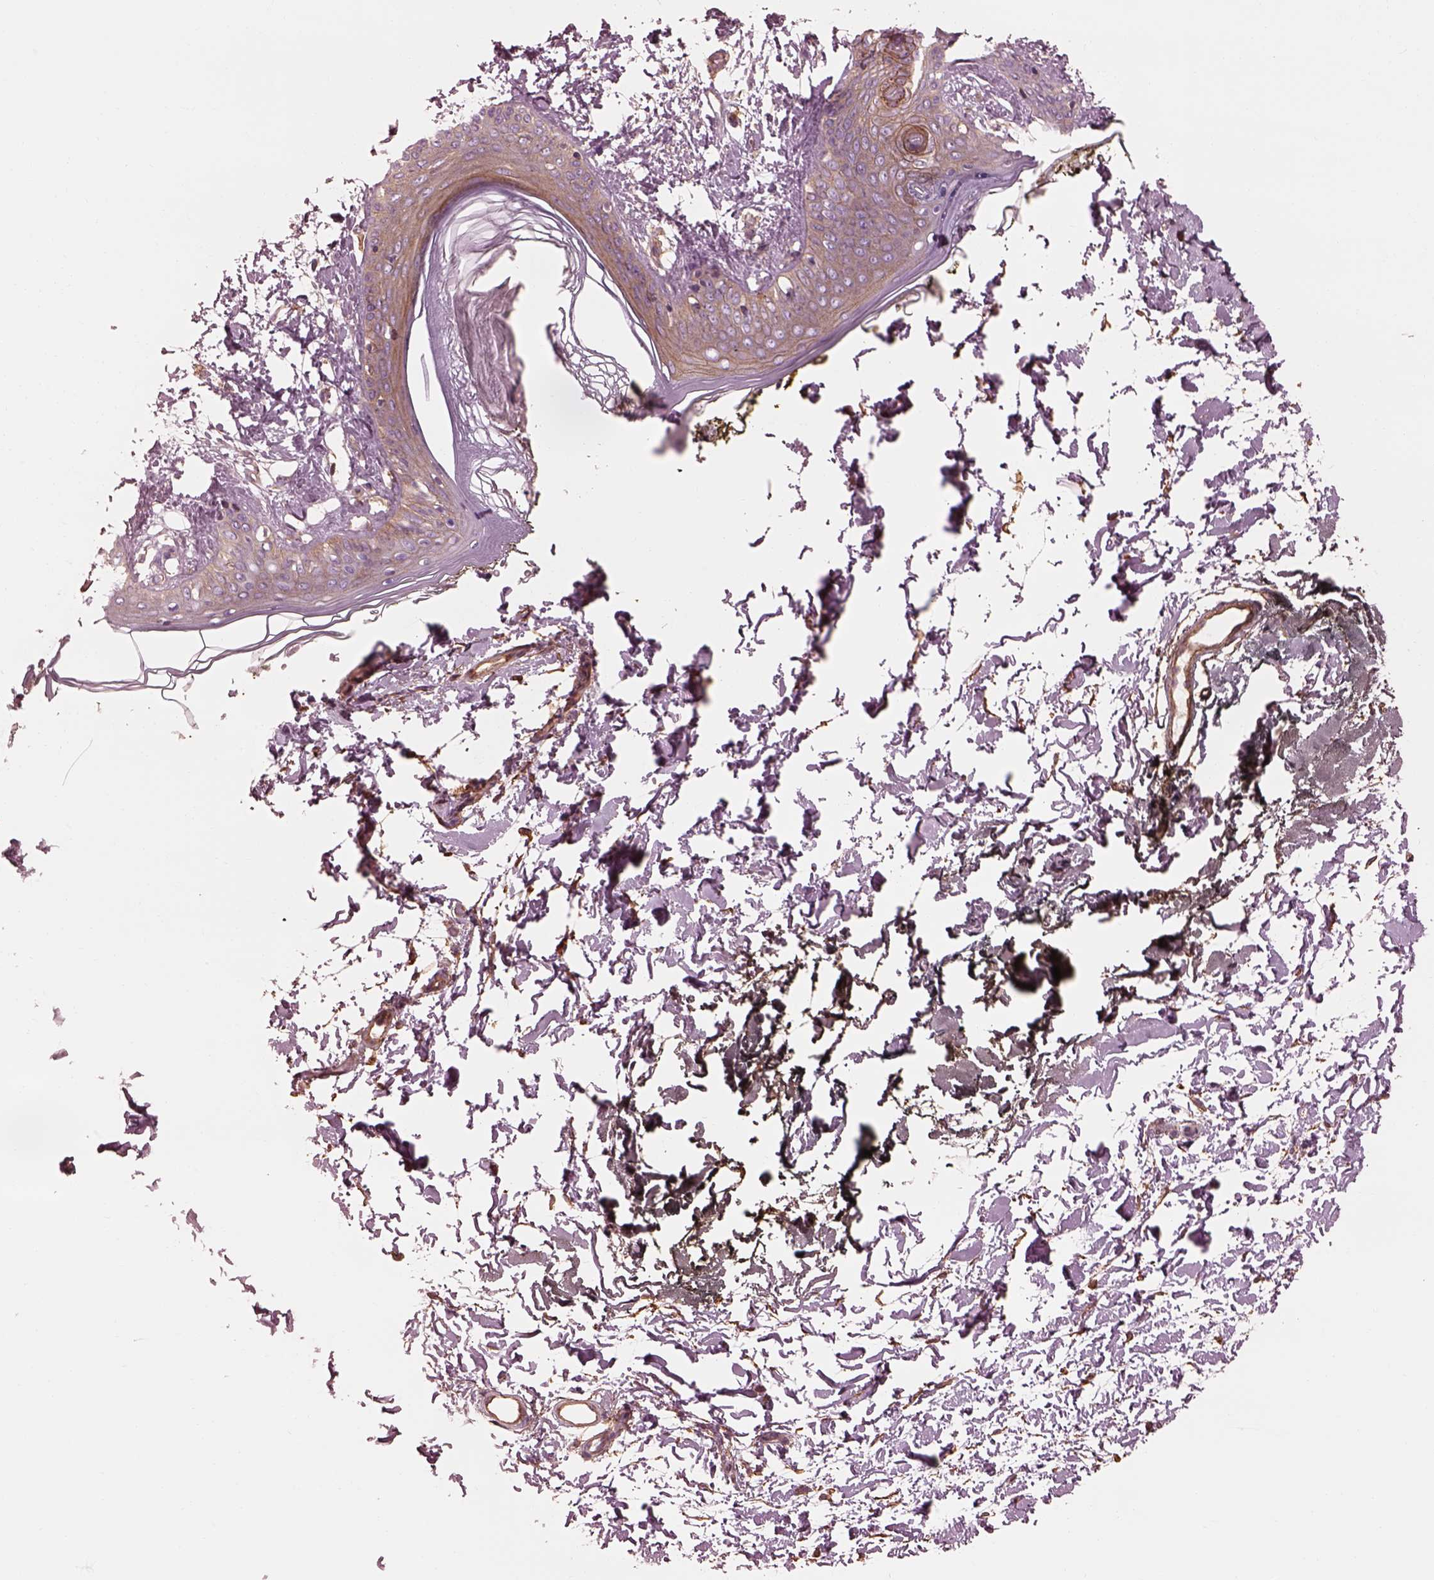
{"staining": {"intensity": "negative", "quantity": "none", "location": "none"}, "tissue": "skin", "cell_type": "Fibroblasts", "image_type": "normal", "snomed": [{"axis": "morphology", "description": "Normal tissue, NOS"}, {"axis": "topography", "description": "Skin"}], "caption": "DAB immunohistochemical staining of benign human skin demonstrates no significant expression in fibroblasts.", "gene": "ELAPOR1", "patient": {"sex": "female", "age": 34}}